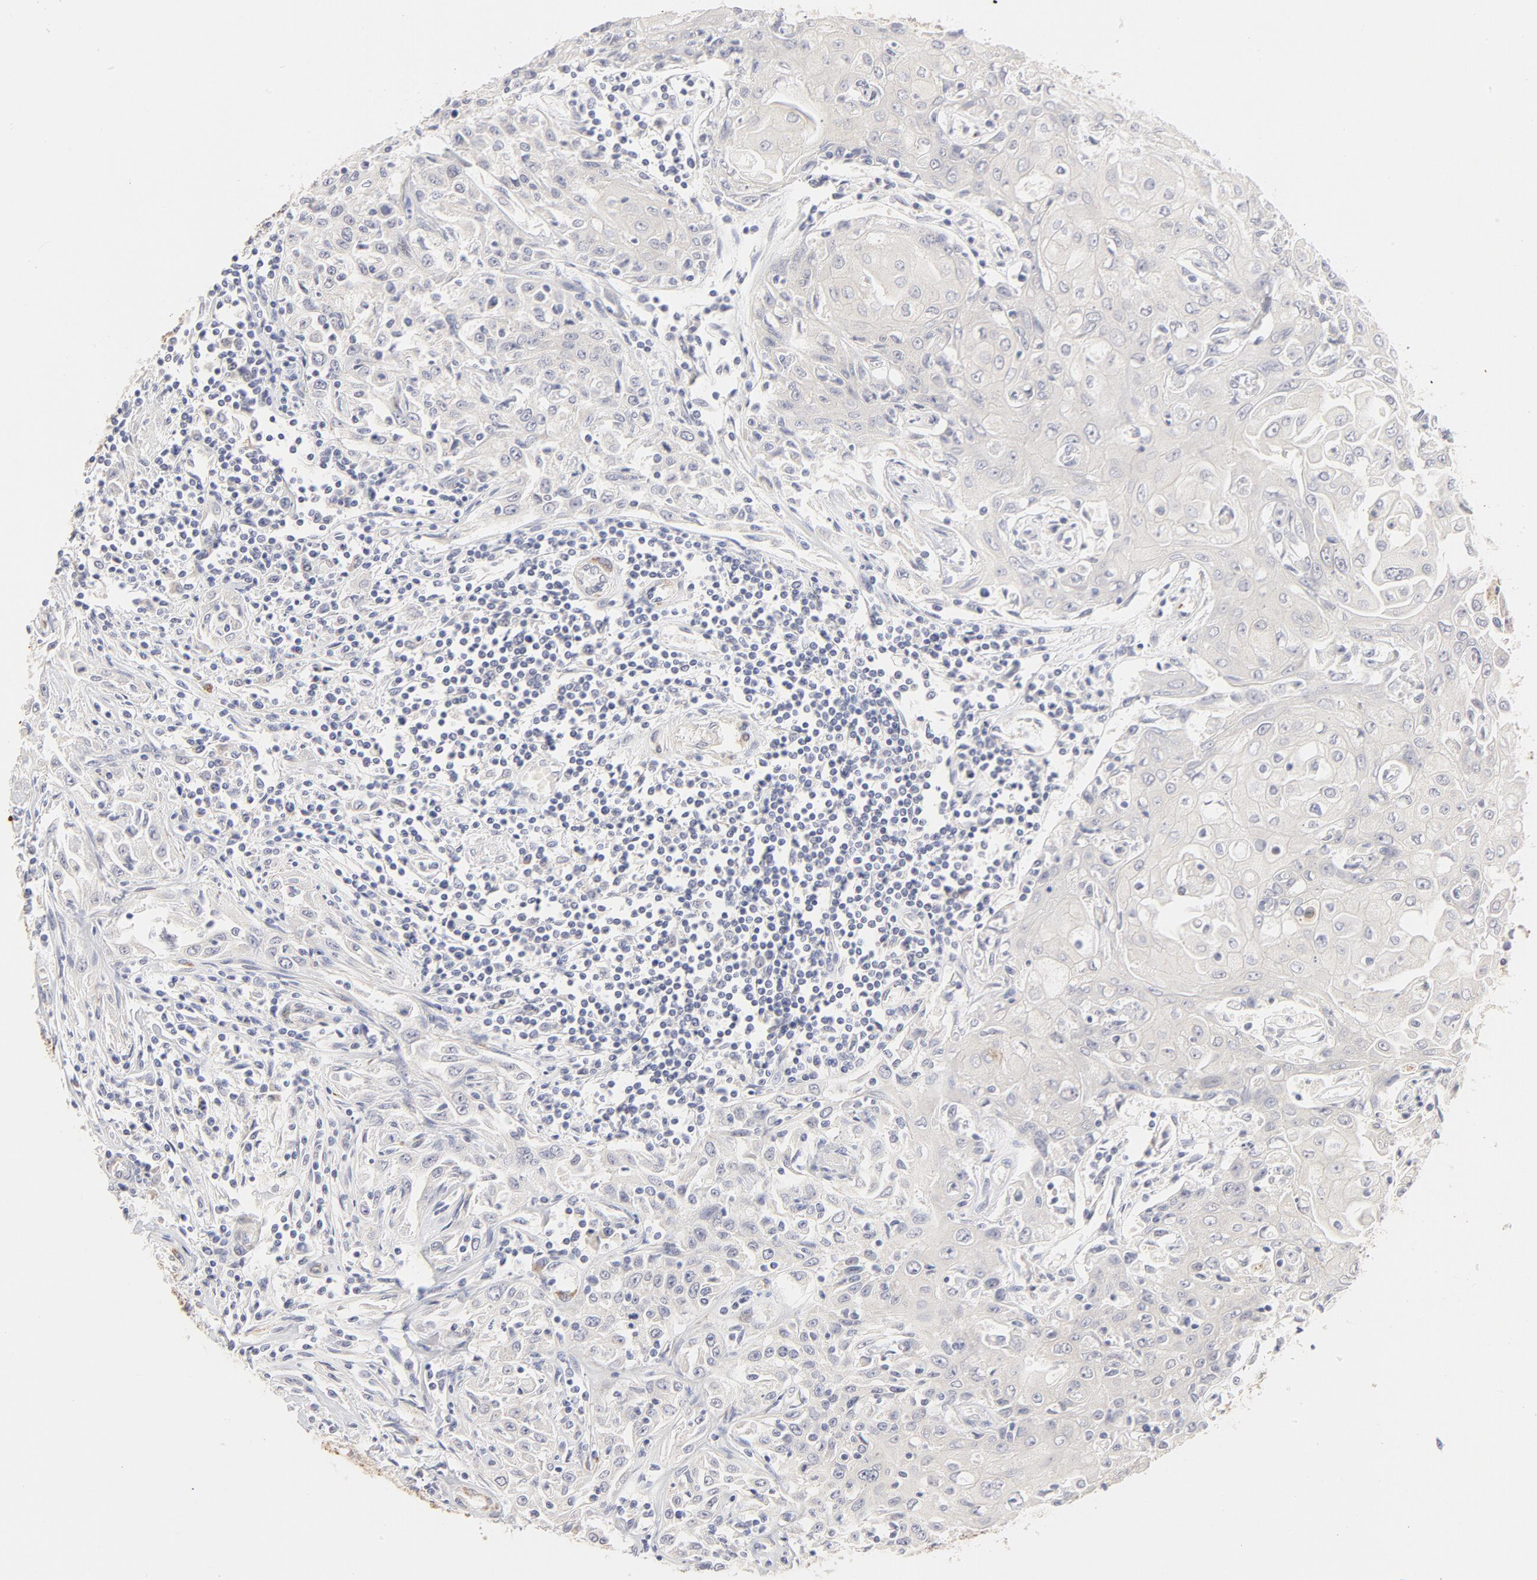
{"staining": {"intensity": "negative", "quantity": "none", "location": "none"}, "tissue": "head and neck cancer", "cell_type": "Tumor cells", "image_type": "cancer", "snomed": [{"axis": "morphology", "description": "Squamous cell carcinoma, NOS"}, {"axis": "topography", "description": "Oral tissue"}, {"axis": "topography", "description": "Head-Neck"}], "caption": "Human head and neck cancer (squamous cell carcinoma) stained for a protein using immunohistochemistry (IHC) displays no staining in tumor cells.", "gene": "NKX2-2", "patient": {"sex": "female", "age": 76}}